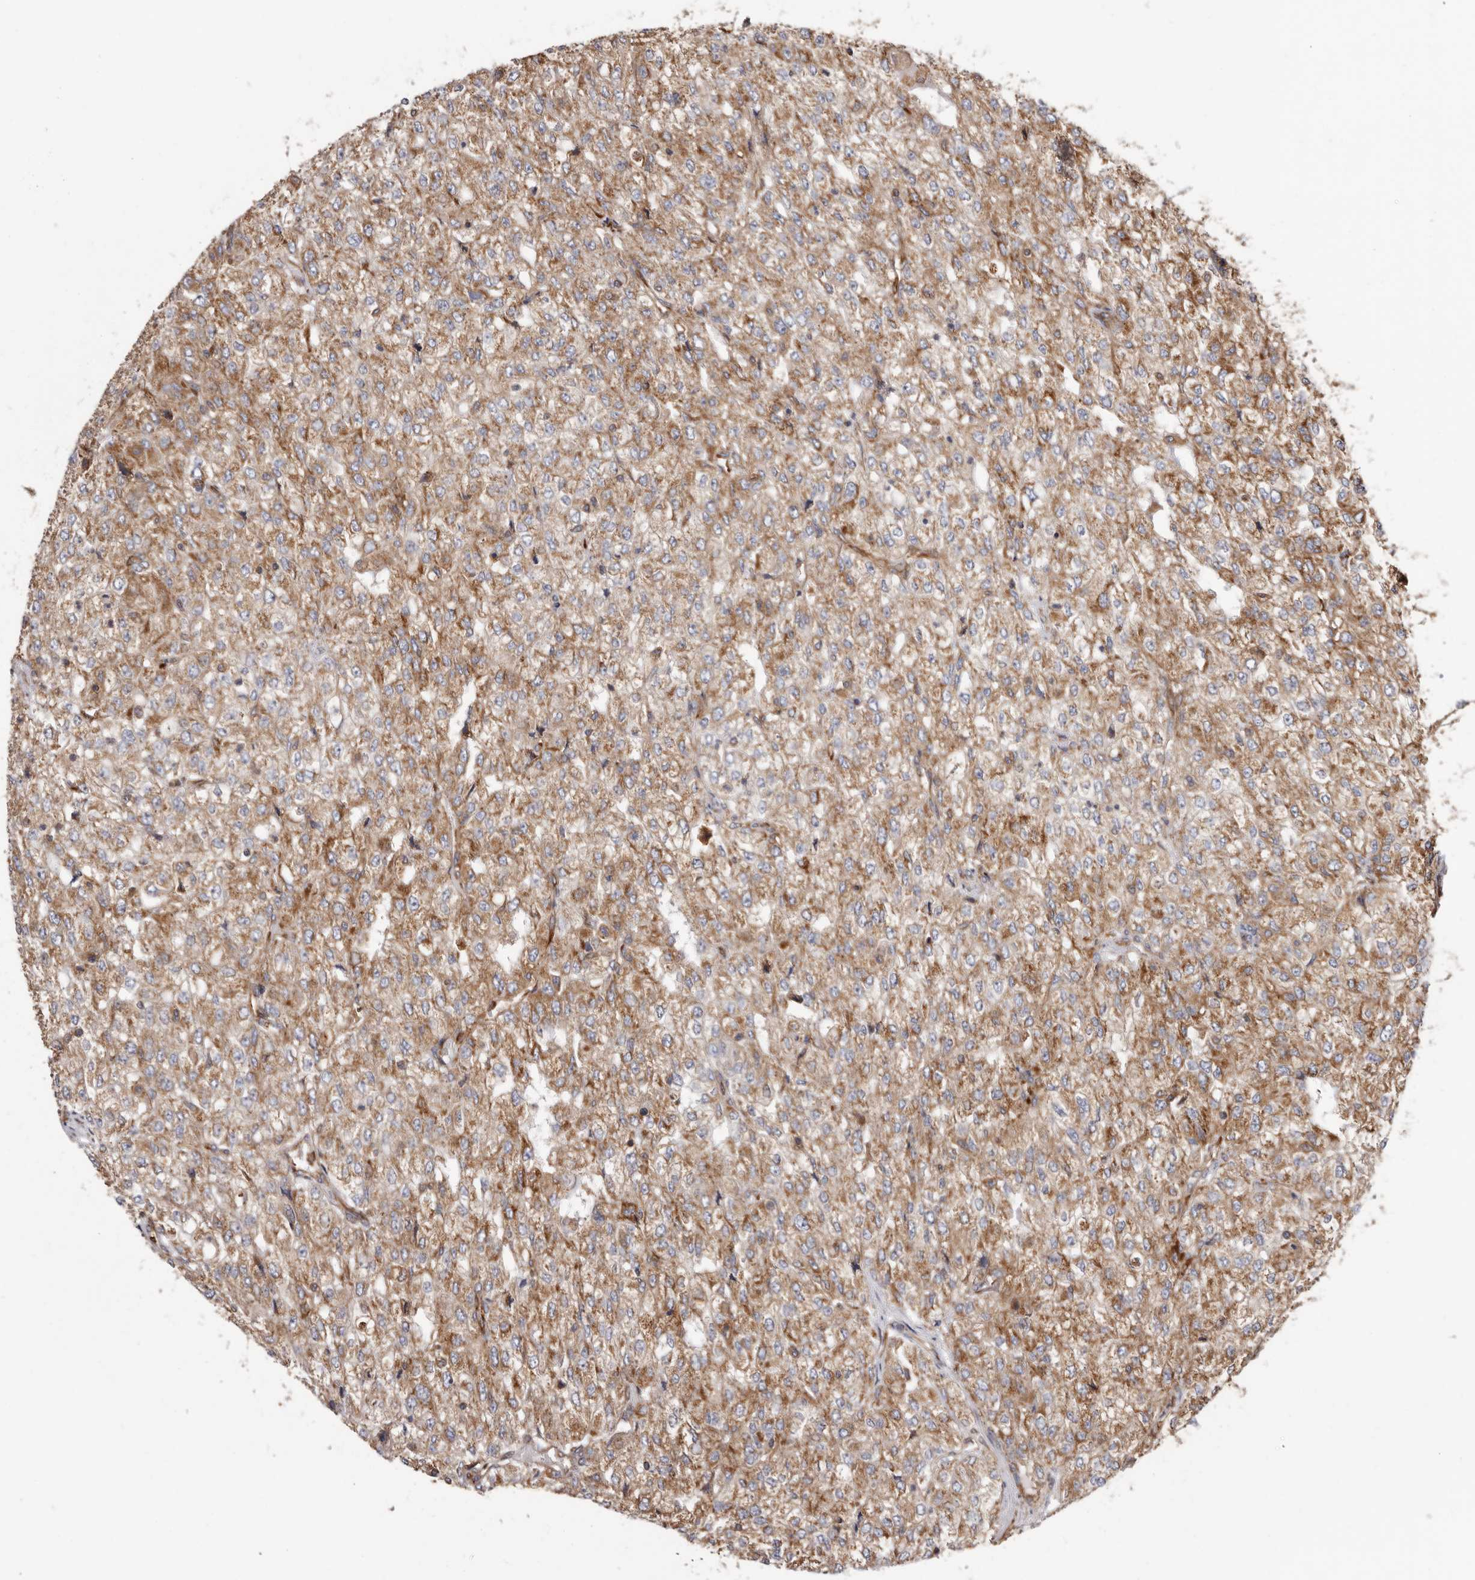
{"staining": {"intensity": "moderate", "quantity": "25%-75%", "location": "cytoplasmic/membranous"}, "tissue": "renal cancer", "cell_type": "Tumor cells", "image_type": "cancer", "snomed": [{"axis": "morphology", "description": "Adenocarcinoma, NOS"}, {"axis": "topography", "description": "Kidney"}], "caption": "Renal cancer stained with a brown dye demonstrates moderate cytoplasmic/membranous positive staining in approximately 25%-75% of tumor cells.", "gene": "COQ8B", "patient": {"sex": "female", "age": 54}}